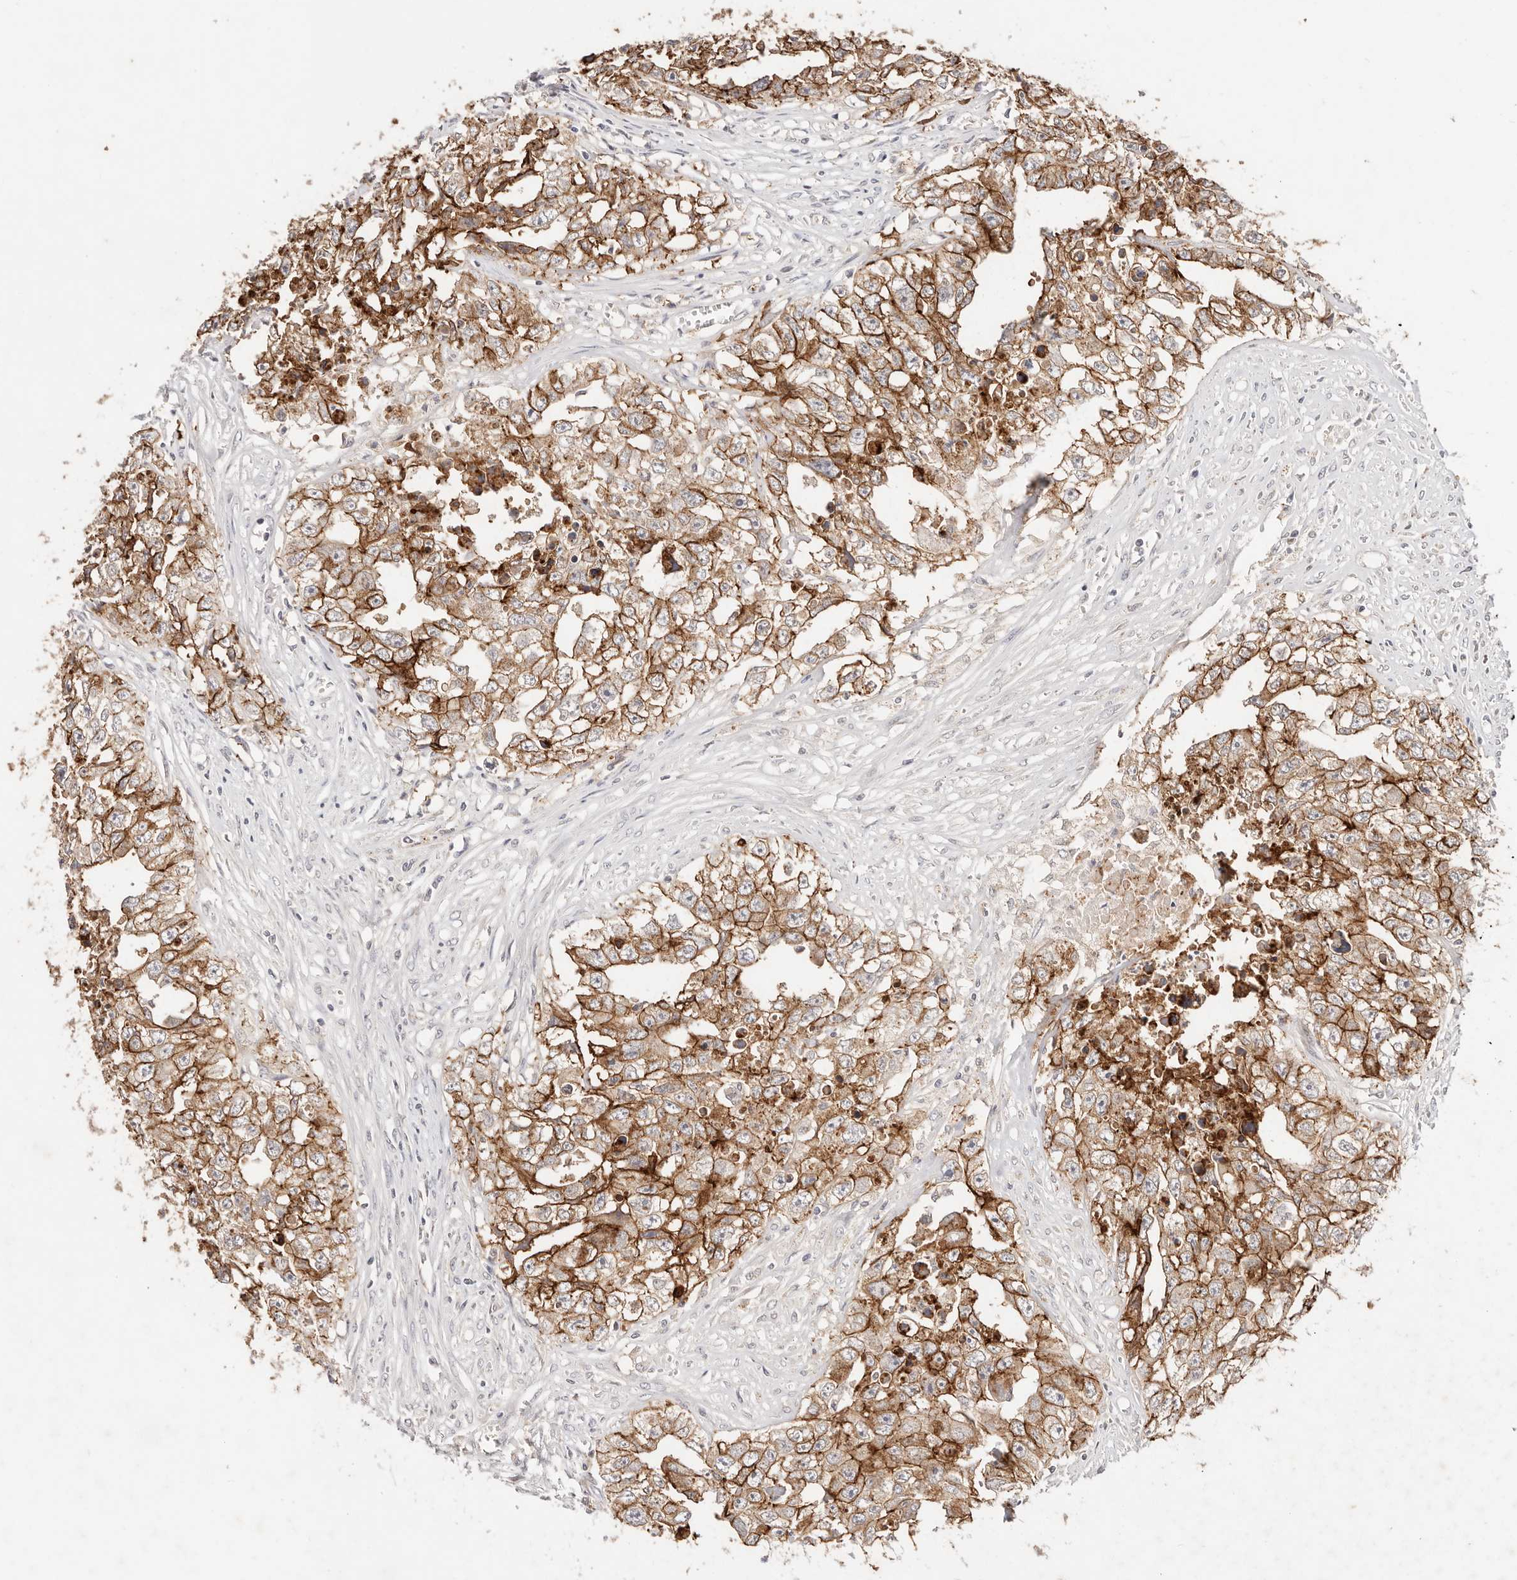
{"staining": {"intensity": "strong", "quantity": "25%-75%", "location": "cytoplasmic/membranous"}, "tissue": "testis cancer", "cell_type": "Tumor cells", "image_type": "cancer", "snomed": [{"axis": "morphology", "description": "Seminoma, NOS"}, {"axis": "morphology", "description": "Carcinoma, Embryonal, NOS"}, {"axis": "topography", "description": "Testis"}], "caption": "Immunohistochemical staining of testis cancer reveals high levels of strong cytoplasmic/membranous protein staining in approximately 25%-75% of tumor cells.", "gene": "CXADR", "patient": {"sex": "male", "age": 43}}